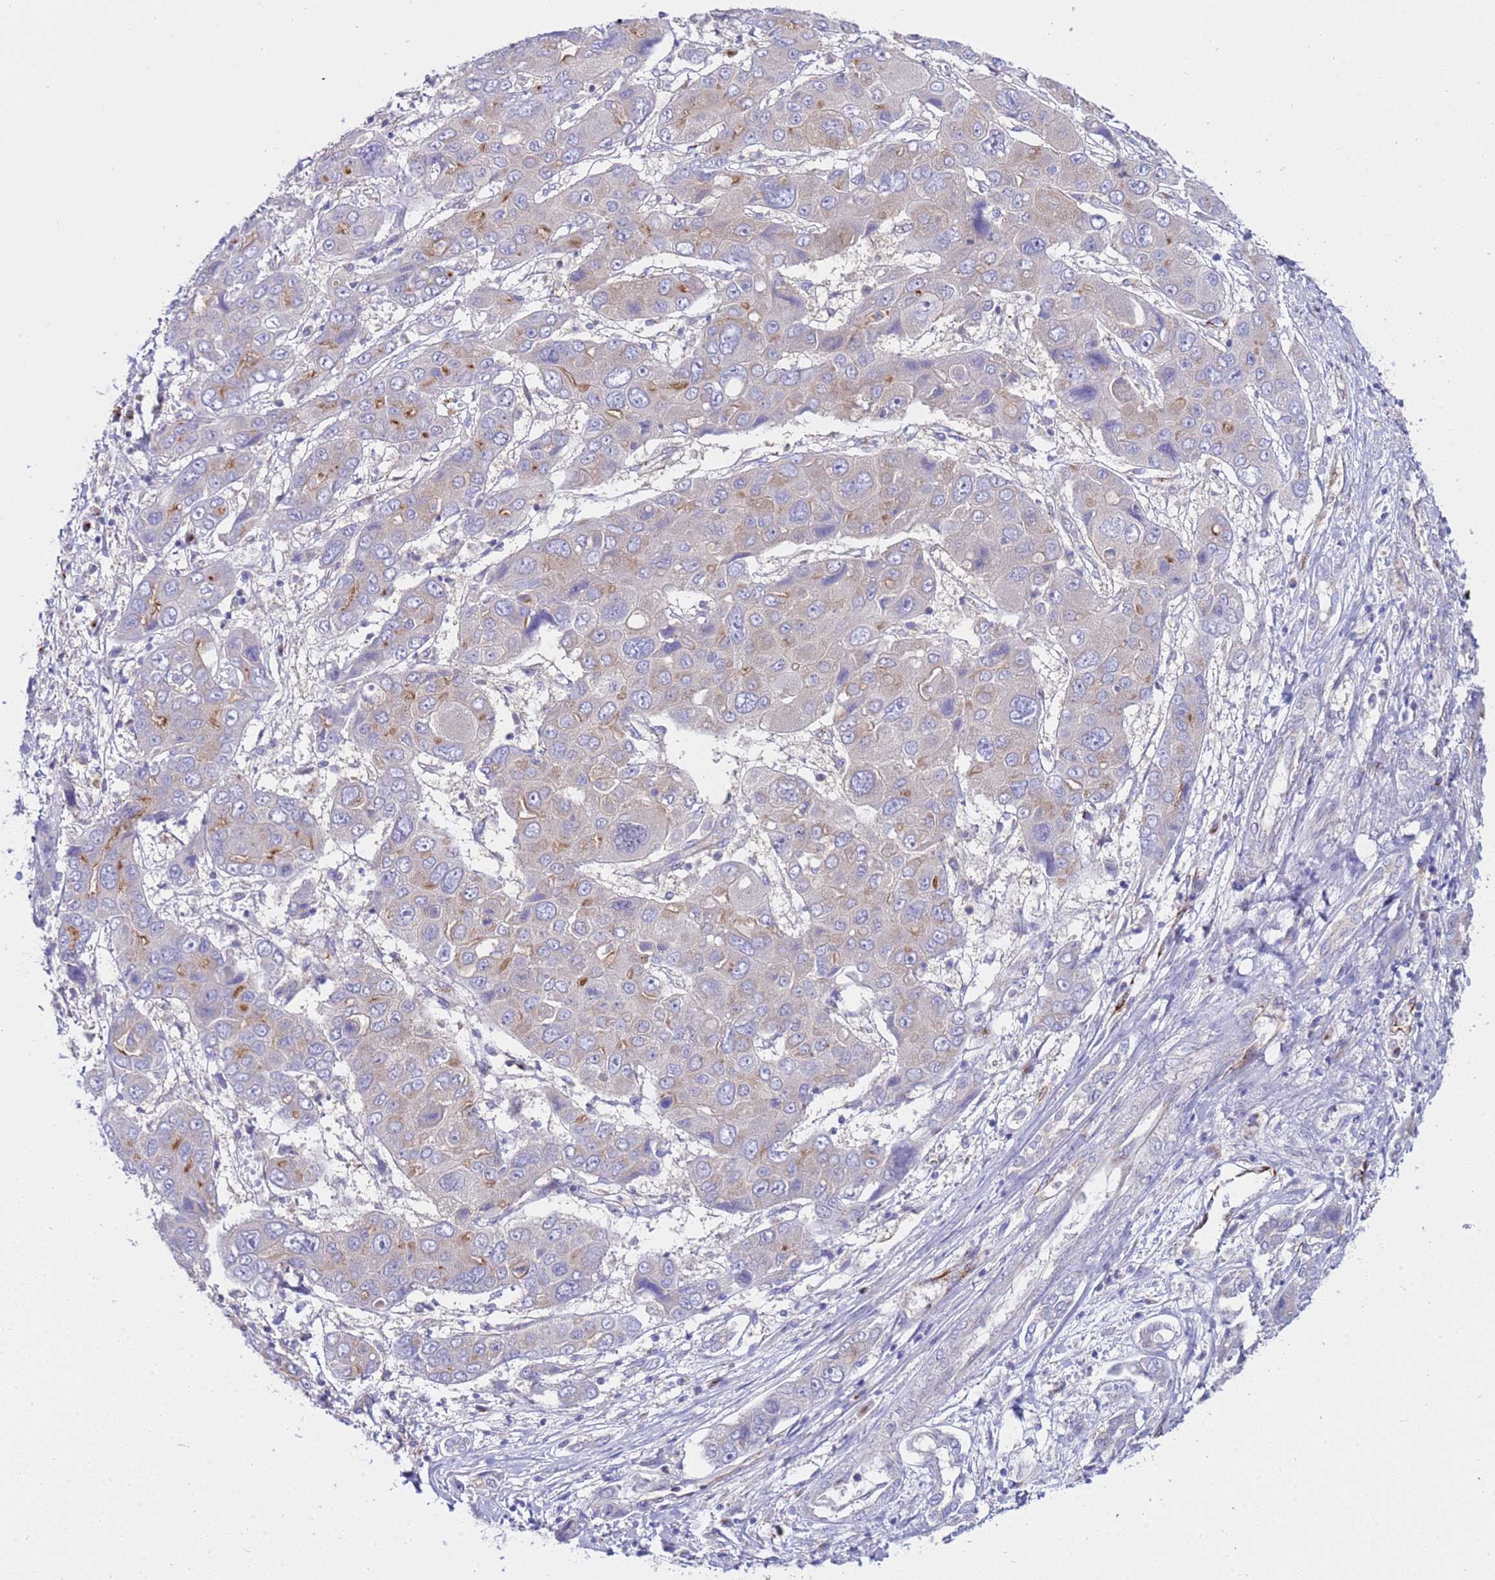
{"staining": {"intensity": "negative", "quantity": "none", "location": "none"}, "tissue": "liver cancer", "cell_type": "Tumor cells", "image_type": "cancer", "snomed": [{"axis": "morphology", "description": "Cholangiocarcinoma"}, {"axis": "topography", "description": "Liver"}], "caption": "Immunohistochemical staining of liver cholangiocarcinoma reveals no significant staining in tumor cells.", "gene": "ANAPC1", "patient": {"sex": "male", "age": 67}}